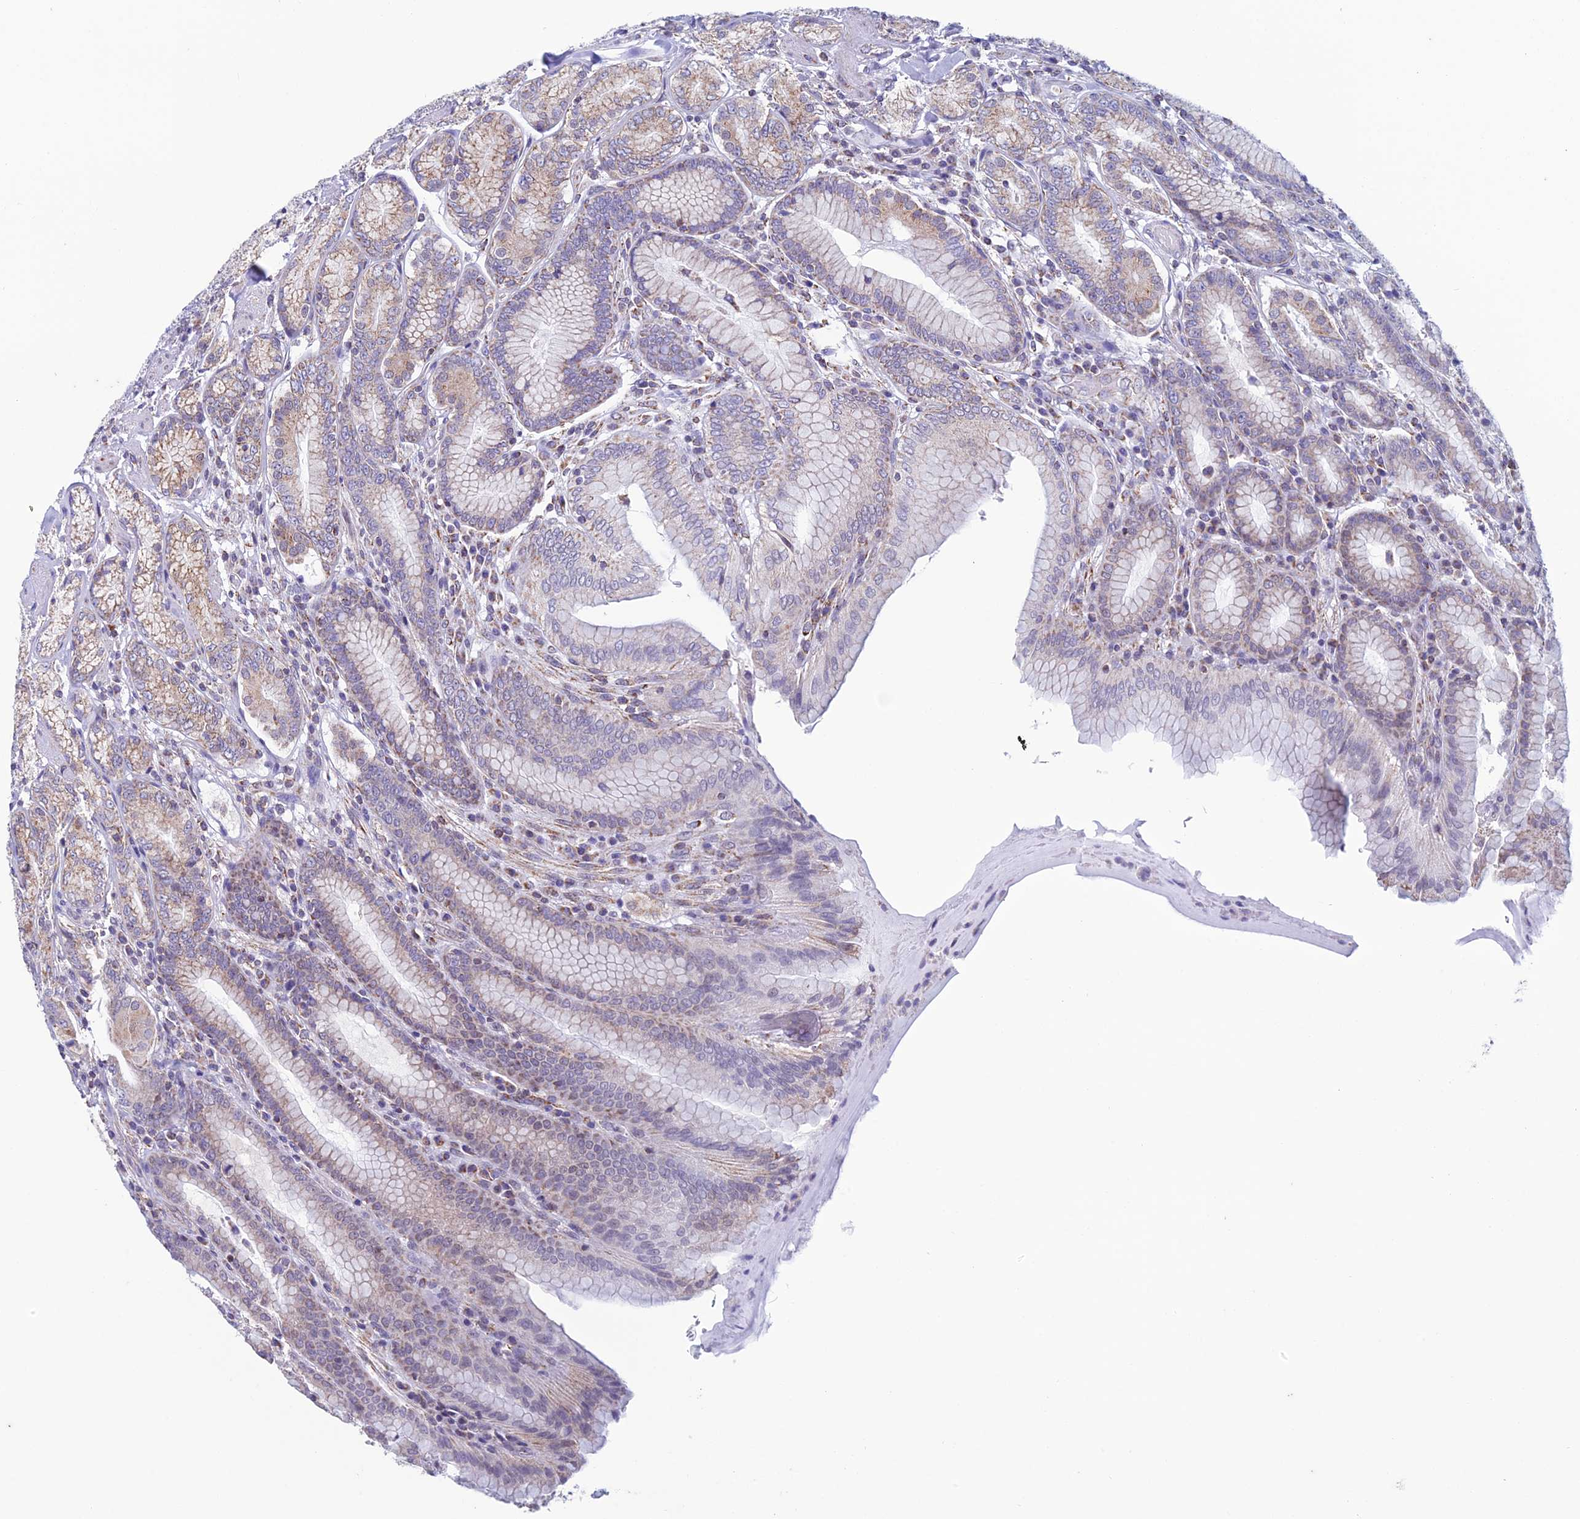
{"staining": {"intensity": "moderate", "quantity": ">75%", "location": "cytoplasmic/membranous"}, "tissue": "stomach", "cell_type": "Glandular cells", "image_type": "normal", "snomed": [{"axis": "morphology", "description": "Normal tissue, NOS"}, {"axis": "topography", "description": "Stomach, upper"}, {"axis": "topography", "description": "Stomach, lower"}], "caption": "Immunohistochemistry photomicrograph of normal stomach stained for a protein (brown), which reveals medium levels of moderate cytoplasmic/membranous positivity in approximately >75% of glandular cells.", "gene": "ZNG1A", "patient": {"sex": "female", "age": 76}}